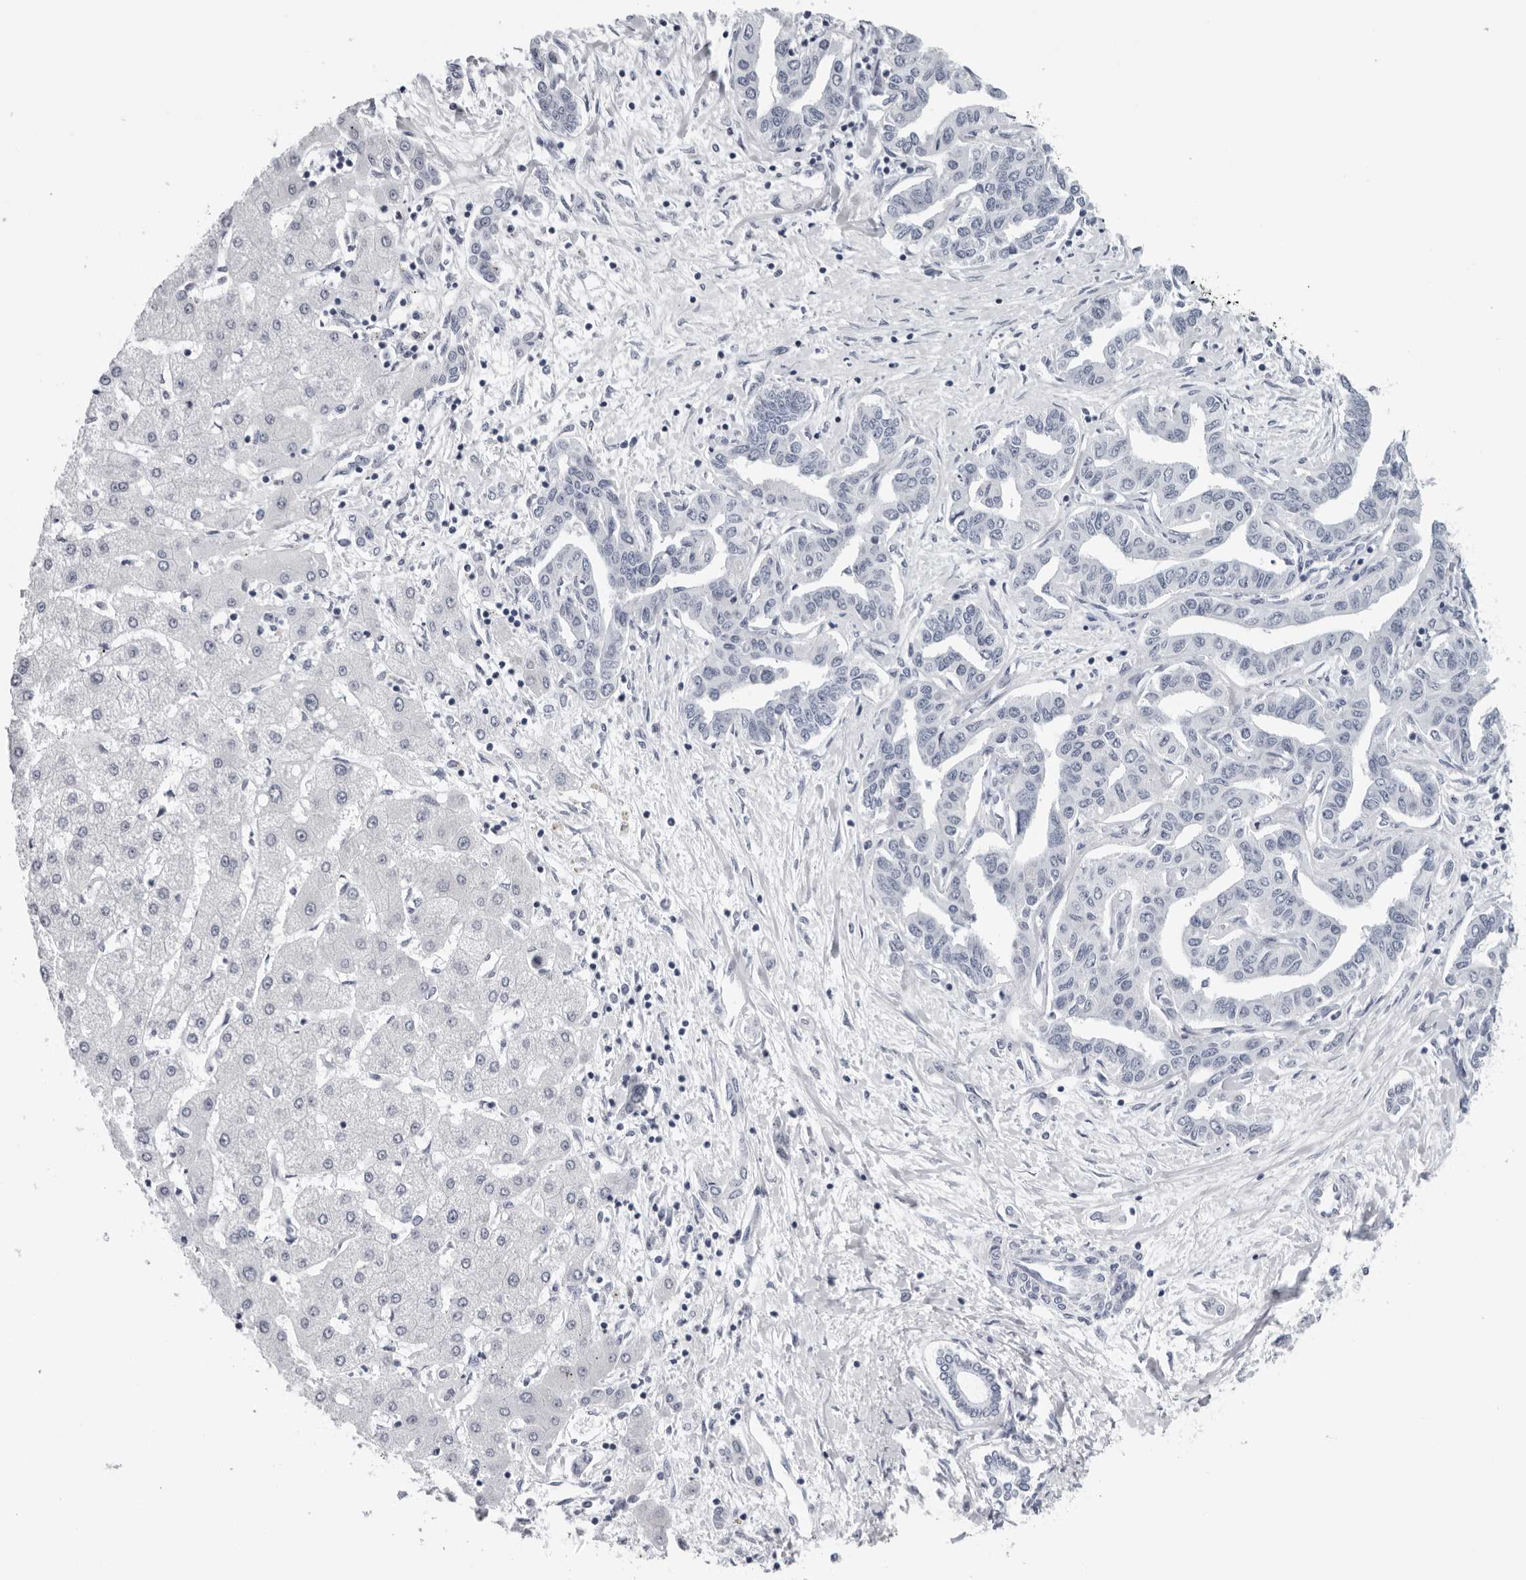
{"staining": {"intensity": "negative", "quantity": "none", "location": "none"}, "tissue": "liver cancer", "cell_type": "Tumor cells", "image_type": "cancer", "snomed": [{"axis": "morphology", "description": "Cholangiocarcinoma"}, {"axis": "topography", "description": "Liver"}], "caption": "DAB (3,3'-diaminobenzidine) immunohistochemical staining of liver cholangiocarcinoma shows no significant positivity in tumor cells.", "gene": "CPT2", "patient": {"sex": "male", "age": 59}}